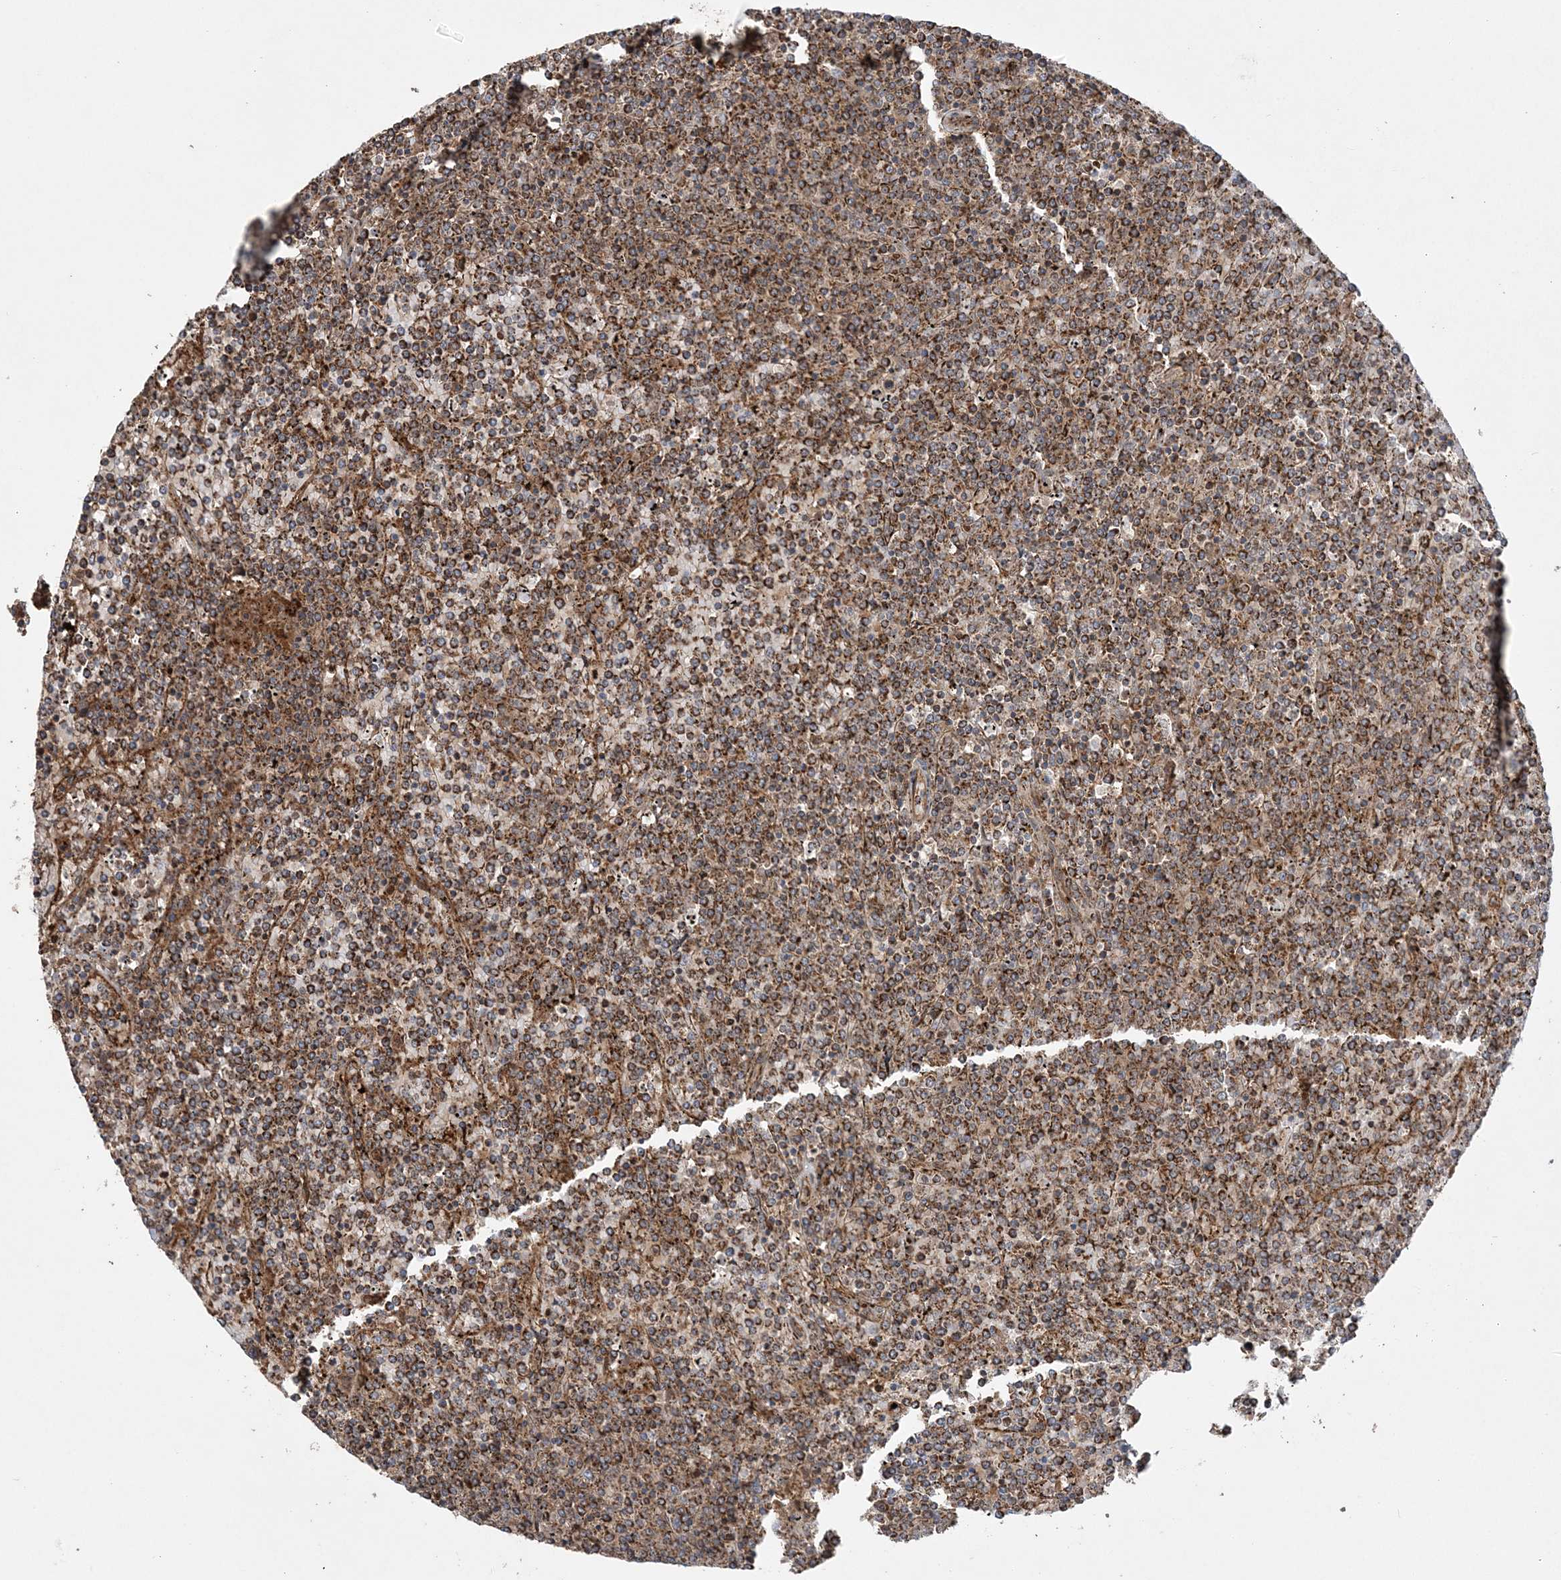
{"staining": {"intensity": "strong", "quantity": ">75%", "location": "cytoplasmic/membranous"}, "tissue": "lymphoma", "cell_type": "Tumor cells", "image_type": "cancer", "snomed": [{"axis": "morphology", "description": "Malignant lymphoma, non-Hodgkin's type, Low grade"}, {"axis": "topography", "description": "Spleen"}], "caption": "DAB immunohistochemical staining of low-grade malignant lymphoma, non-Hodgkin's type demonstrates strong cytoplasmic/membranous protein expression in approximately >75% of tumor cells.", "gene": "SCLT1", "patient": {"sex": "female", "age": 19}}